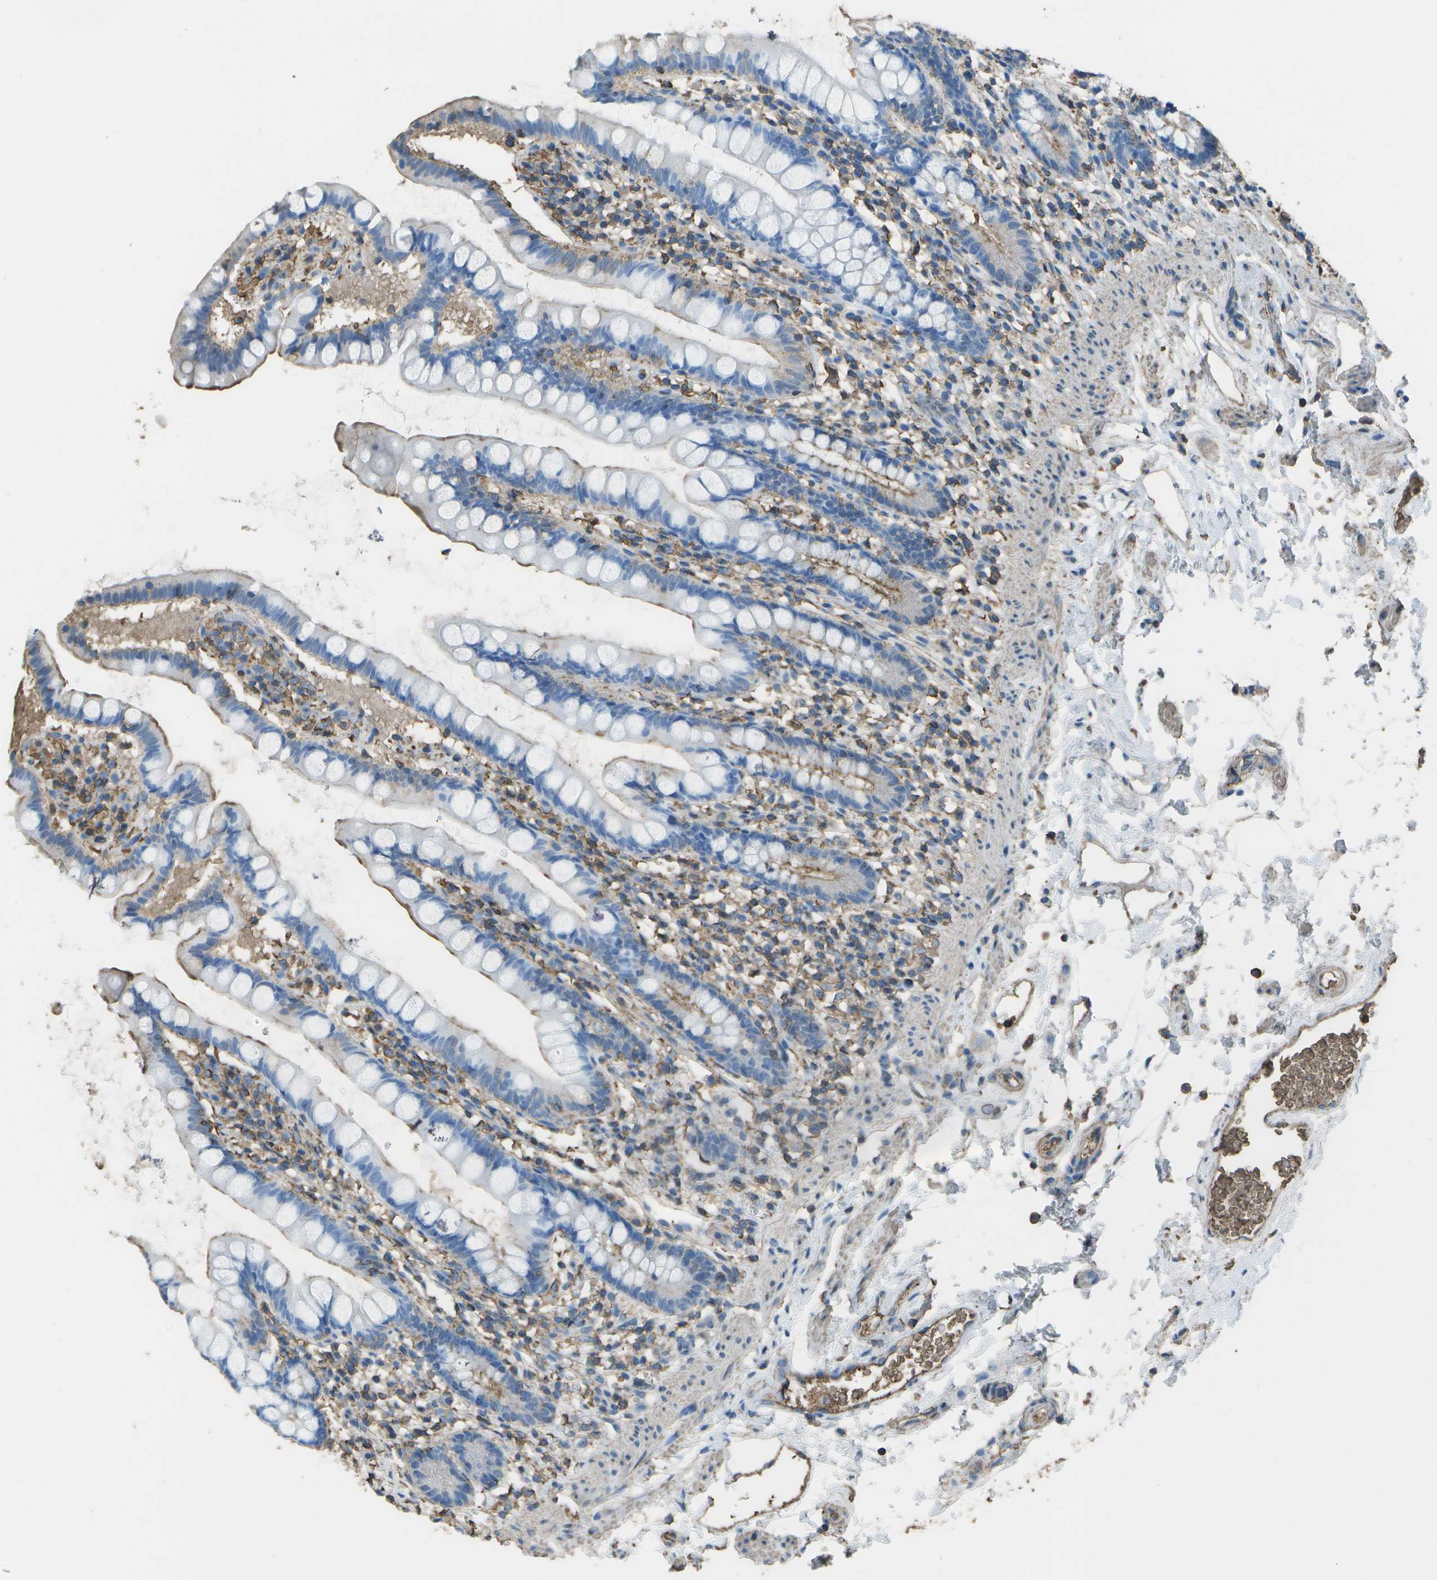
{"staining": {"intensity": "moderate", "quantity": "<25%", "location": "cytoplasmic/membranous"}, "tissue": "small intestine", "cell_type": "Glandular cells", "image_type": "normal", "snomed": [{"axis": "morphology", "description": "Normal tissue, NOS"}, {"axis": "topography", "description": "Small intestine"}], "caption": "Immunohistochemistry photomicrograph of unremarkable small intestine: small intestine stained using IHC demonstrates low levels of moderate protein expression localized specifically in the cytoplasmic/membranous of glandular cells, appearing as a cytoplasmic/membranous brown color.", "gene": "CYP4F11", "patient": {"sex": "female", "age": 84}}